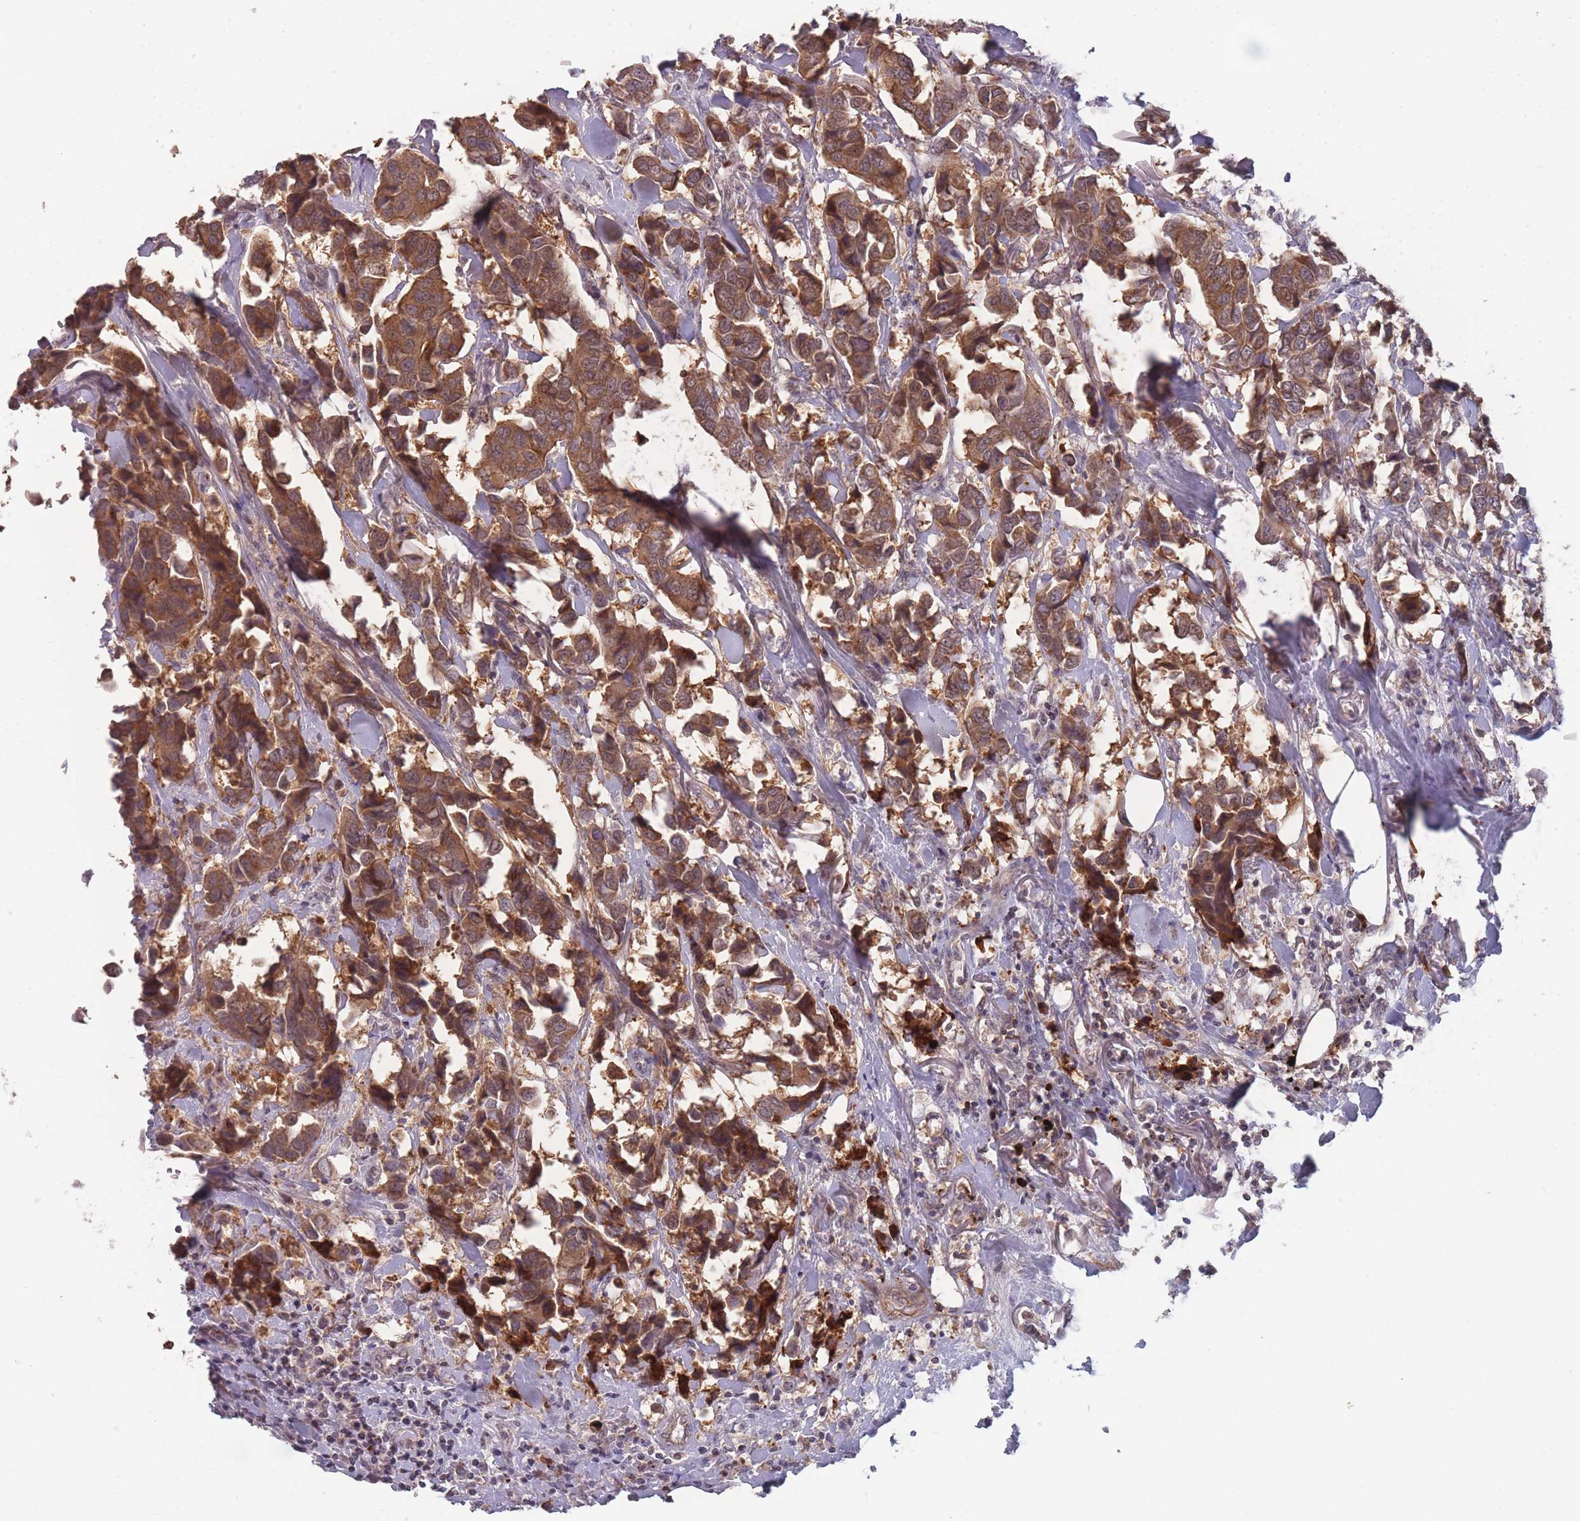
{"staining": {"intensity": "moderate", "quantity": ">75%", "location": "cytoplasmic/membranous"}, "tissue": "breast cancer", "cell_type": "Tumor cells", "image_type": "cancer", "snomed": [{"axis": "morphology", "description": "Duct carcinoma"}, {"axis": "topography", "description": "Breast"}], "caption": "Breast cancer (intraductal carcinoma) stained for a protein (brown) demonstrates moderate cytoplasmic/membranous positive expression in approximately >75% of tumor cells.", "gene": "TMEM232", "patient": {"sex": "female", "age": 80}}